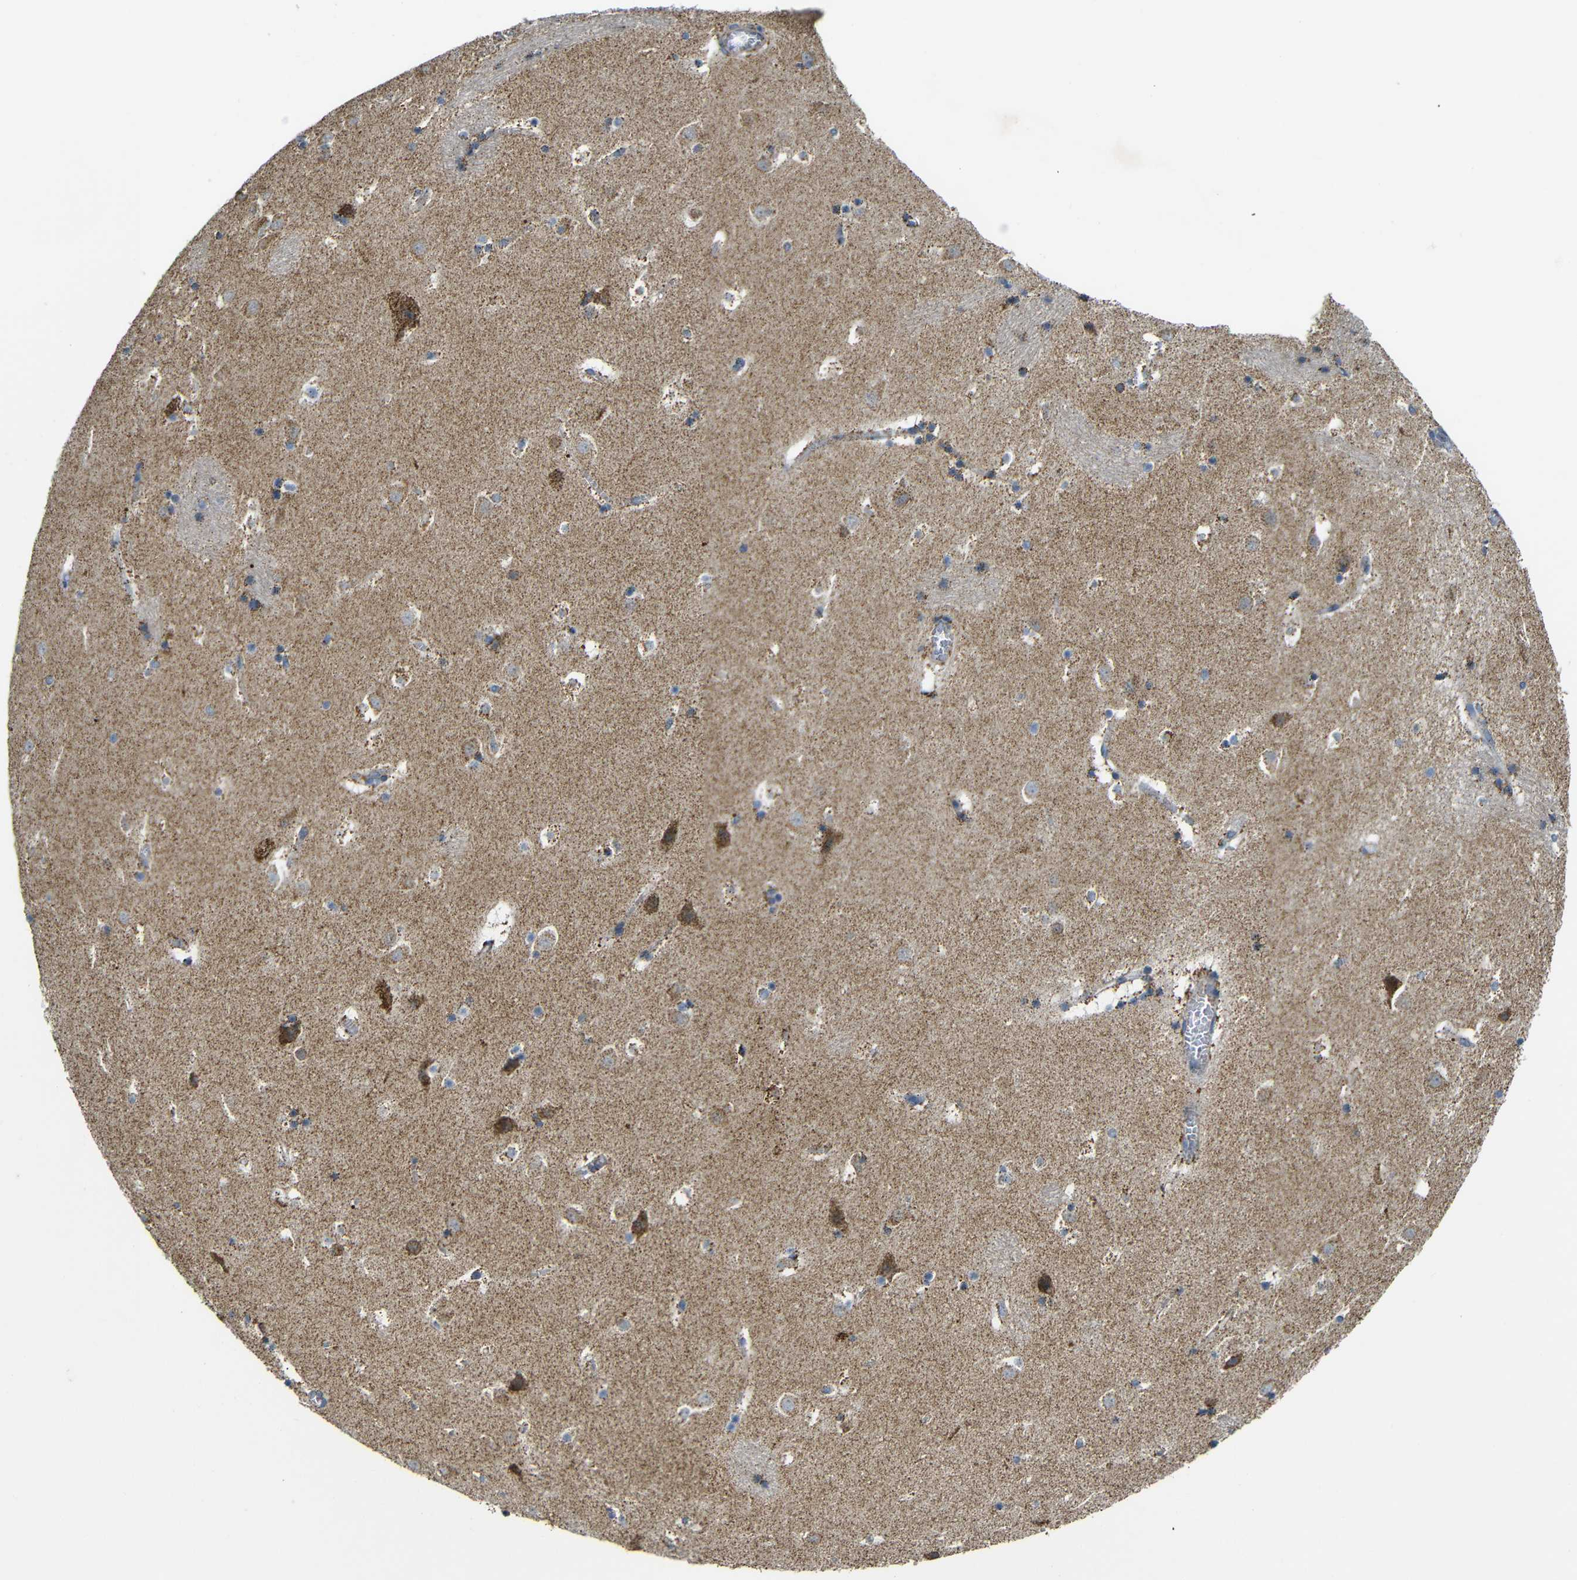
{"staining": {"intensity": "moderate", "quantity": "25%-75%", "location": "cytoplasmic/membranous"}, "tissue": "caudate", "cell_type": "Glial cells", "image_type": "normal", "snomed": [{"axis": "morphology", "description": "Normal tissue, NOS"}, {"axis": "topography", "description": "Lateral ventricle wall"}], "caption": "This photomicrograph displays immunohistochemistry (IHC) staining of normal caudate, with medium moderate cytoplasmic/membranous staining in approximately 25%-75% of glial cells.", "gene": "NR3C2", "patient": {"sex": "male", "age": 45}}